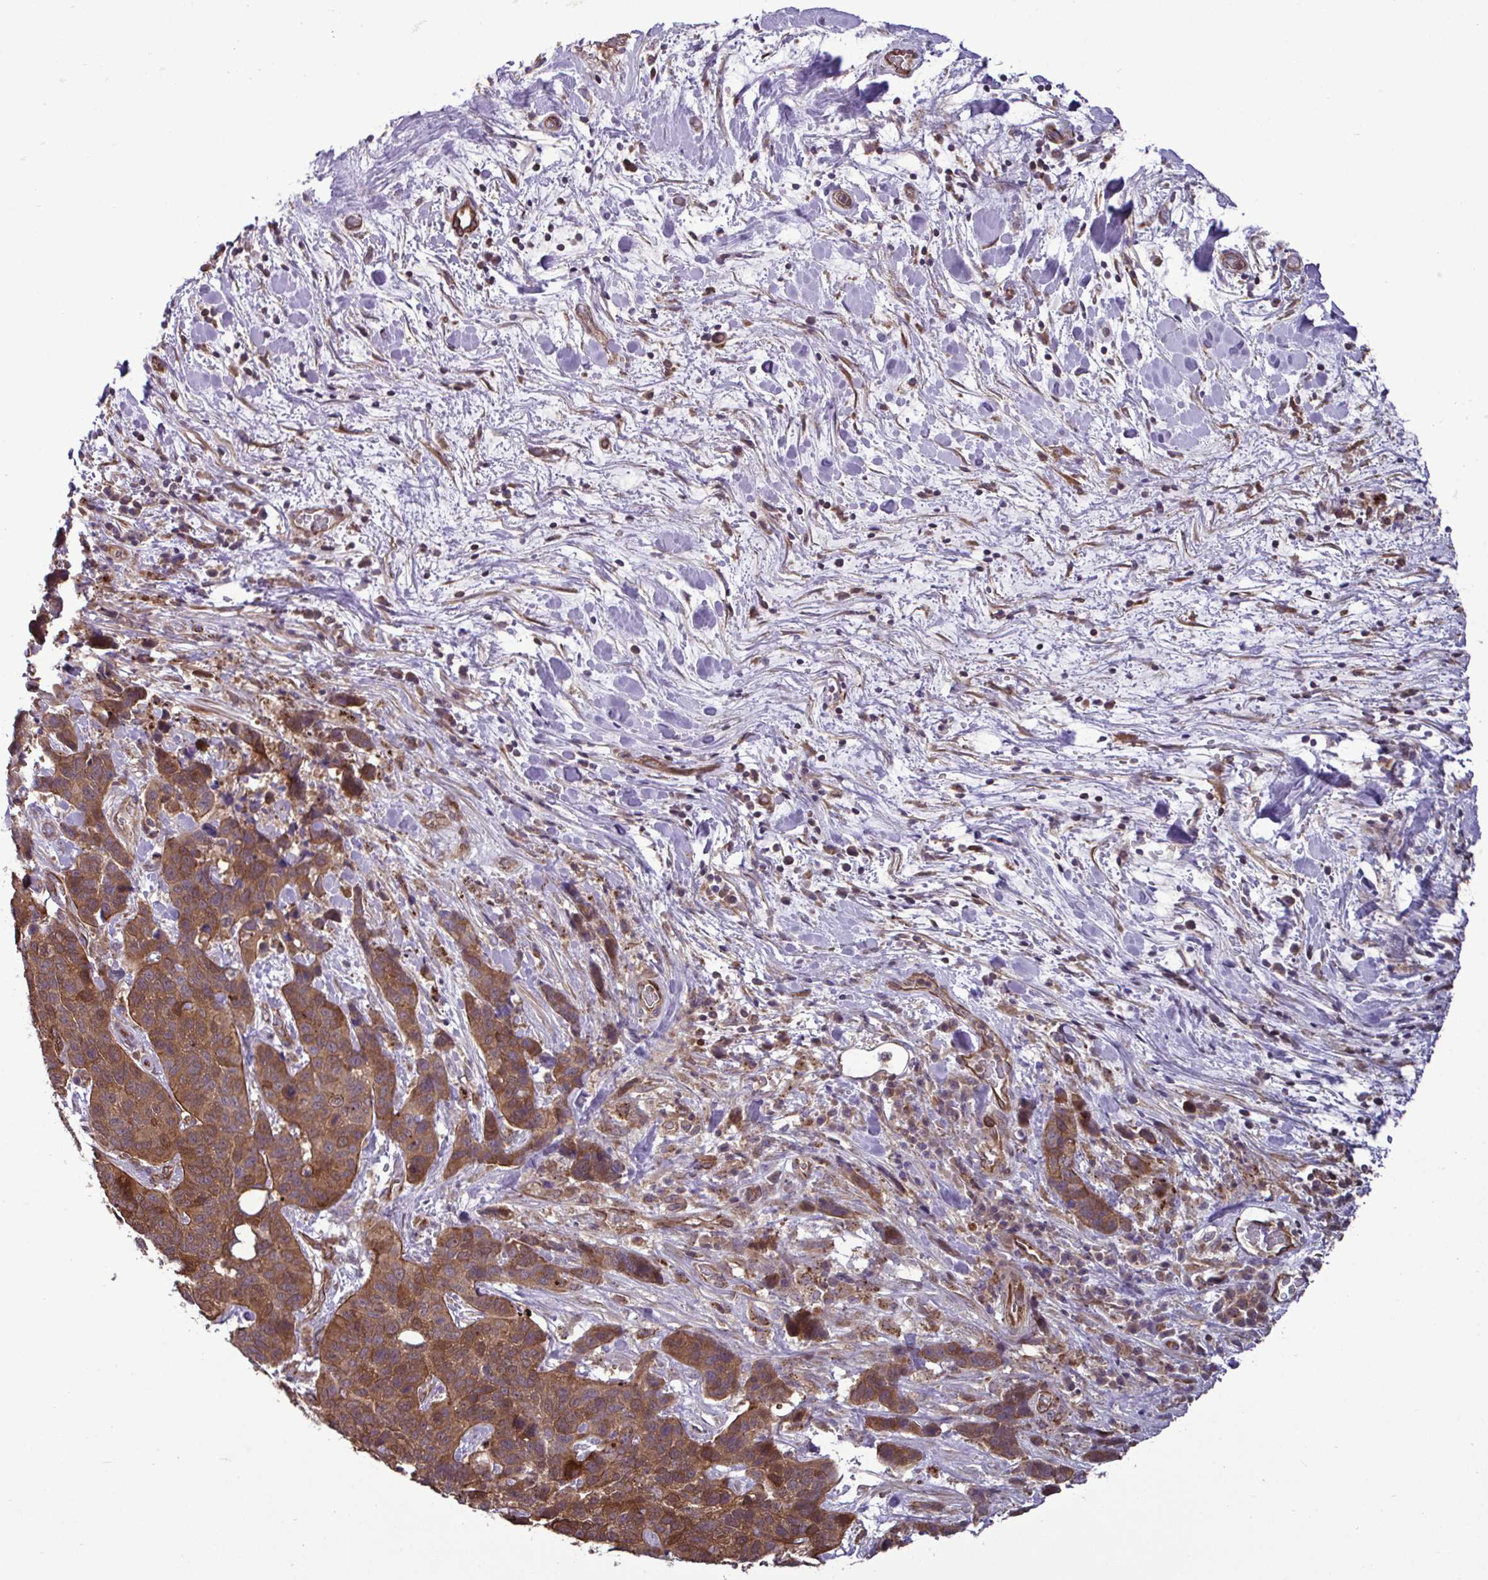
{"staining": {"intensity": "strong", "quantity": "25%-75%", "location": "cytoplasmic/membranous,nuclear"}, "tissue": "lung cancer", "cell_type": "Tumor cells", "image_type": "cancer", "snomed": [{"axis": "morphology", "description": "Squamous cell carcinoma, NOS"}, {"axis": "topography", "description": "Lung"}], "caption": "Lung cancer (squamous cell carcinoma) stained for a protein (brown) shows strong cytoplasmic/membranous and nuclear positive expression in approximately 25%-75% of tumor cells.", "gene": "GLTP", "patient": {"sex": "male", "age": 62}}